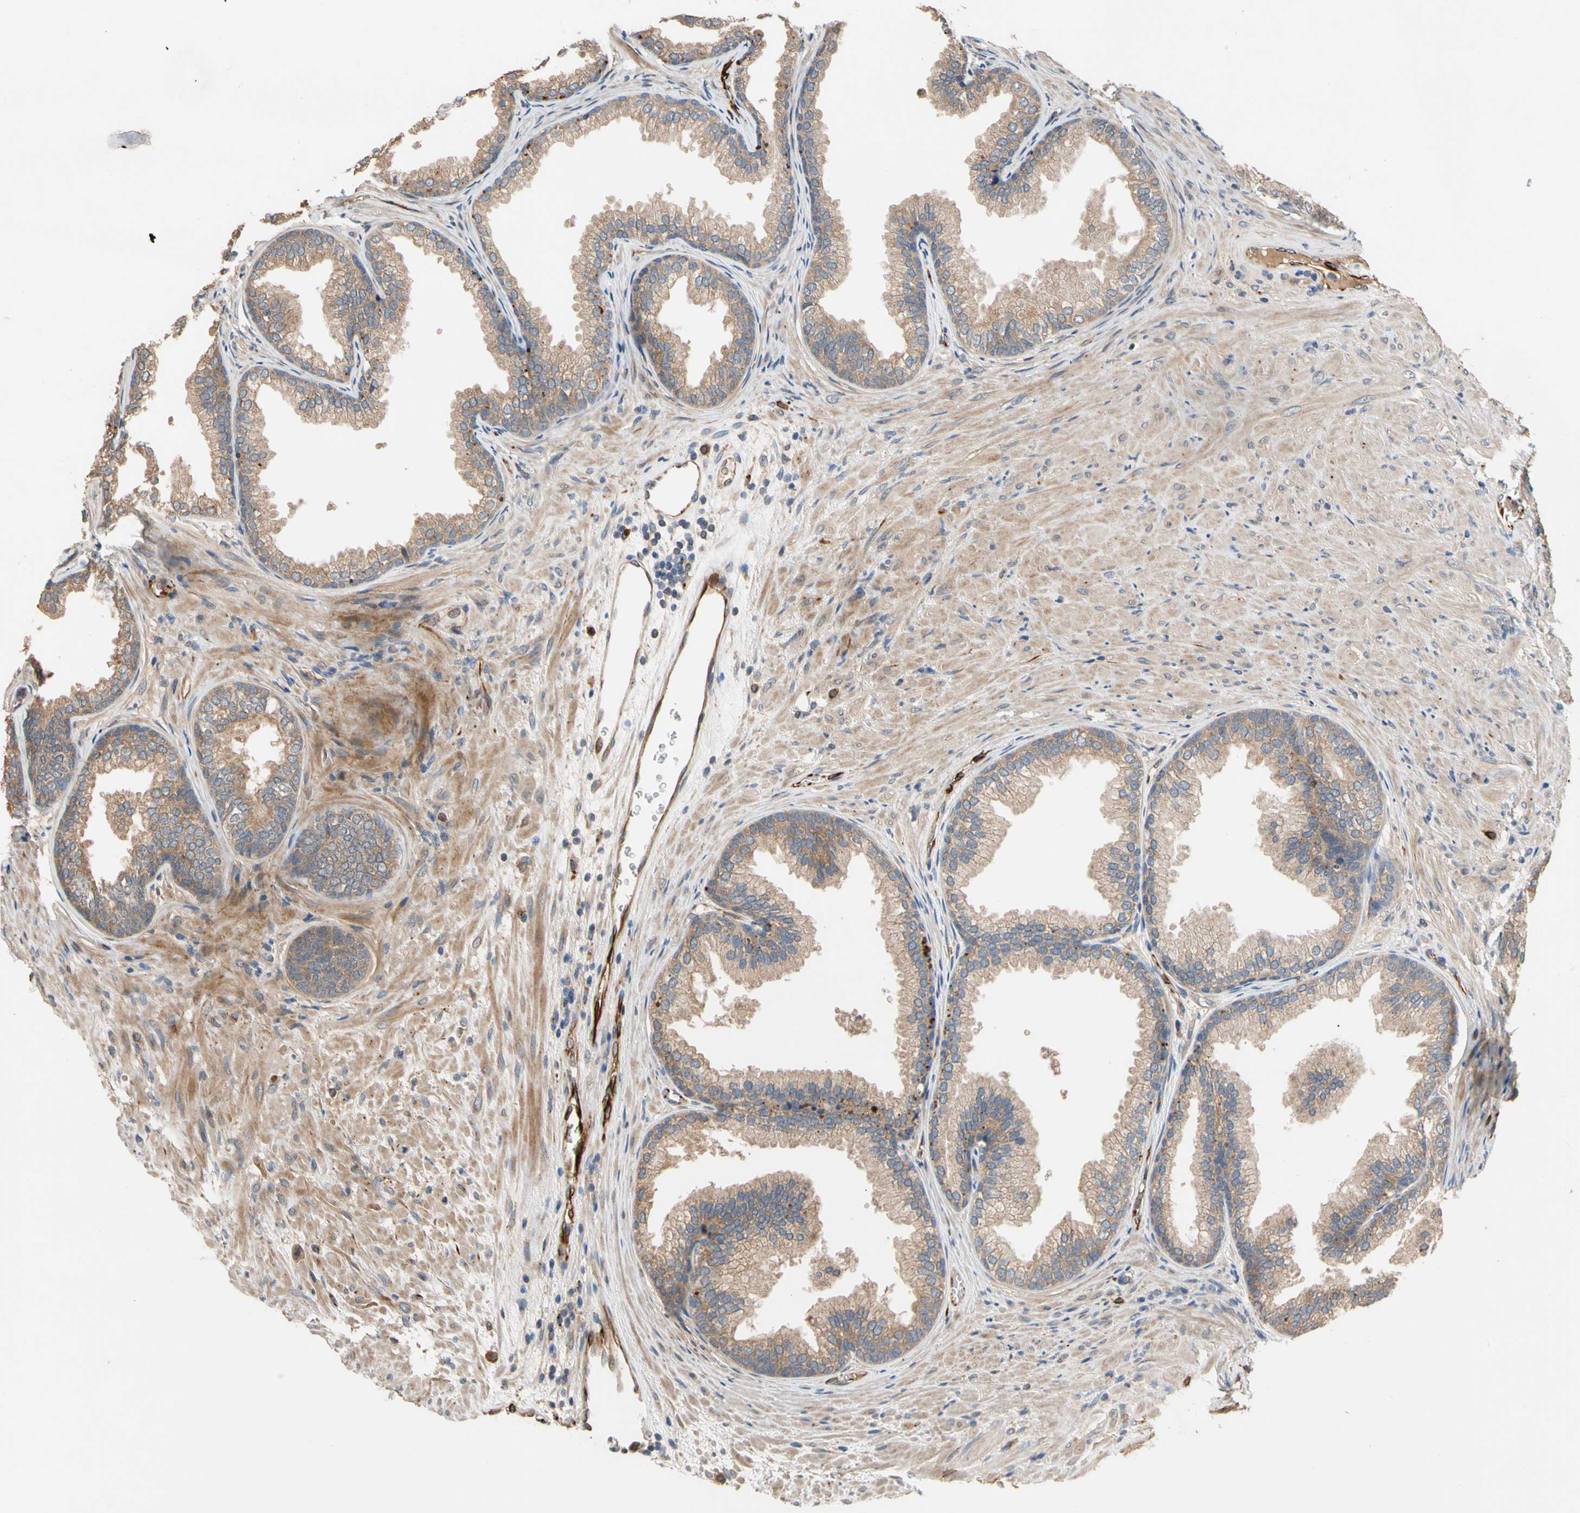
{"staining": {"intensity": "moderate", "quantity": ">75%", "location": "cytoplasmic/membranous"}, "tissue": "prostate", "cell_type": "Glandular cells", "image_type": "normal", "snomed": [{"axis": "morphology", "description": "Normal tissue, NOS"}, {"axis": "topography", "description": "Prostate"}], "caption": "Prostate stained with IHC shows moderate cytoplasmic/membranous expression in about >75% of glandular cells. The staining was performed using DAB, with brown indicating positive protein expression. Nuclei are stained blue with hematoxylin.", "gene": "FGD6", "patient": {"sex": "male", "age": 76}}